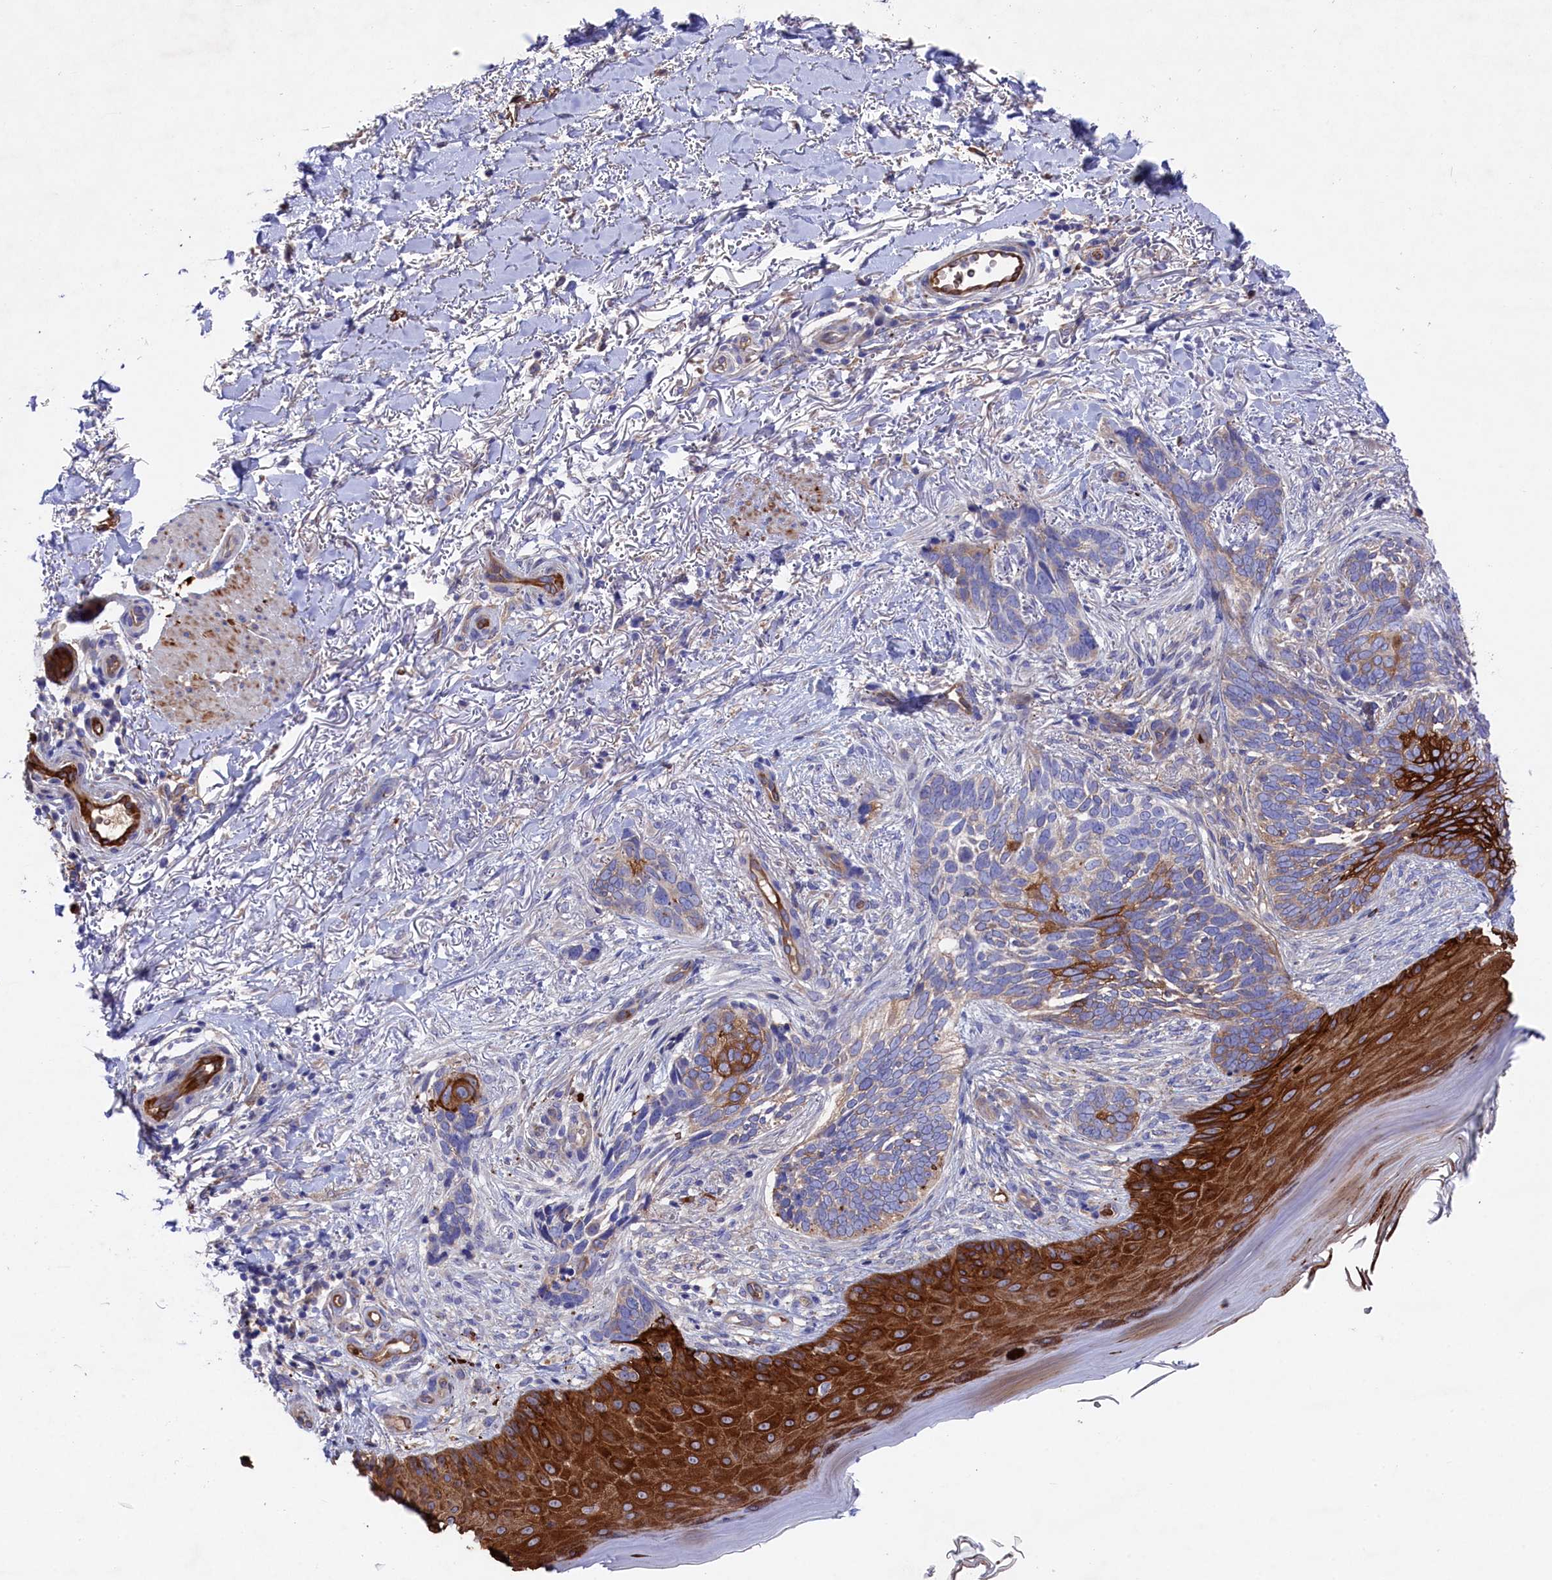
{"staining": {"intensity": "strong", "quantity": "25%-75%", "location": "cytoplasmic/membranous"}, "tissue": "skin cancer", "cell_type": "Tumor cells", "image_type": "cancer", "snomed": [{"axis": "morphology", "description": "Normal tissue, NOS"}, {"axis": "morphology", "description": "Basal cell carcinoma"}, {"axis": "topography", "description": "Skin"}], "caption": "The immunohistochemical stain shows strong cytoplasmic/membranous expression in tumor cells of basal cell carcinoma (skin) tissue.", "gene": "LHFPL4", "patient": {"sex": "female", "age": 67}}